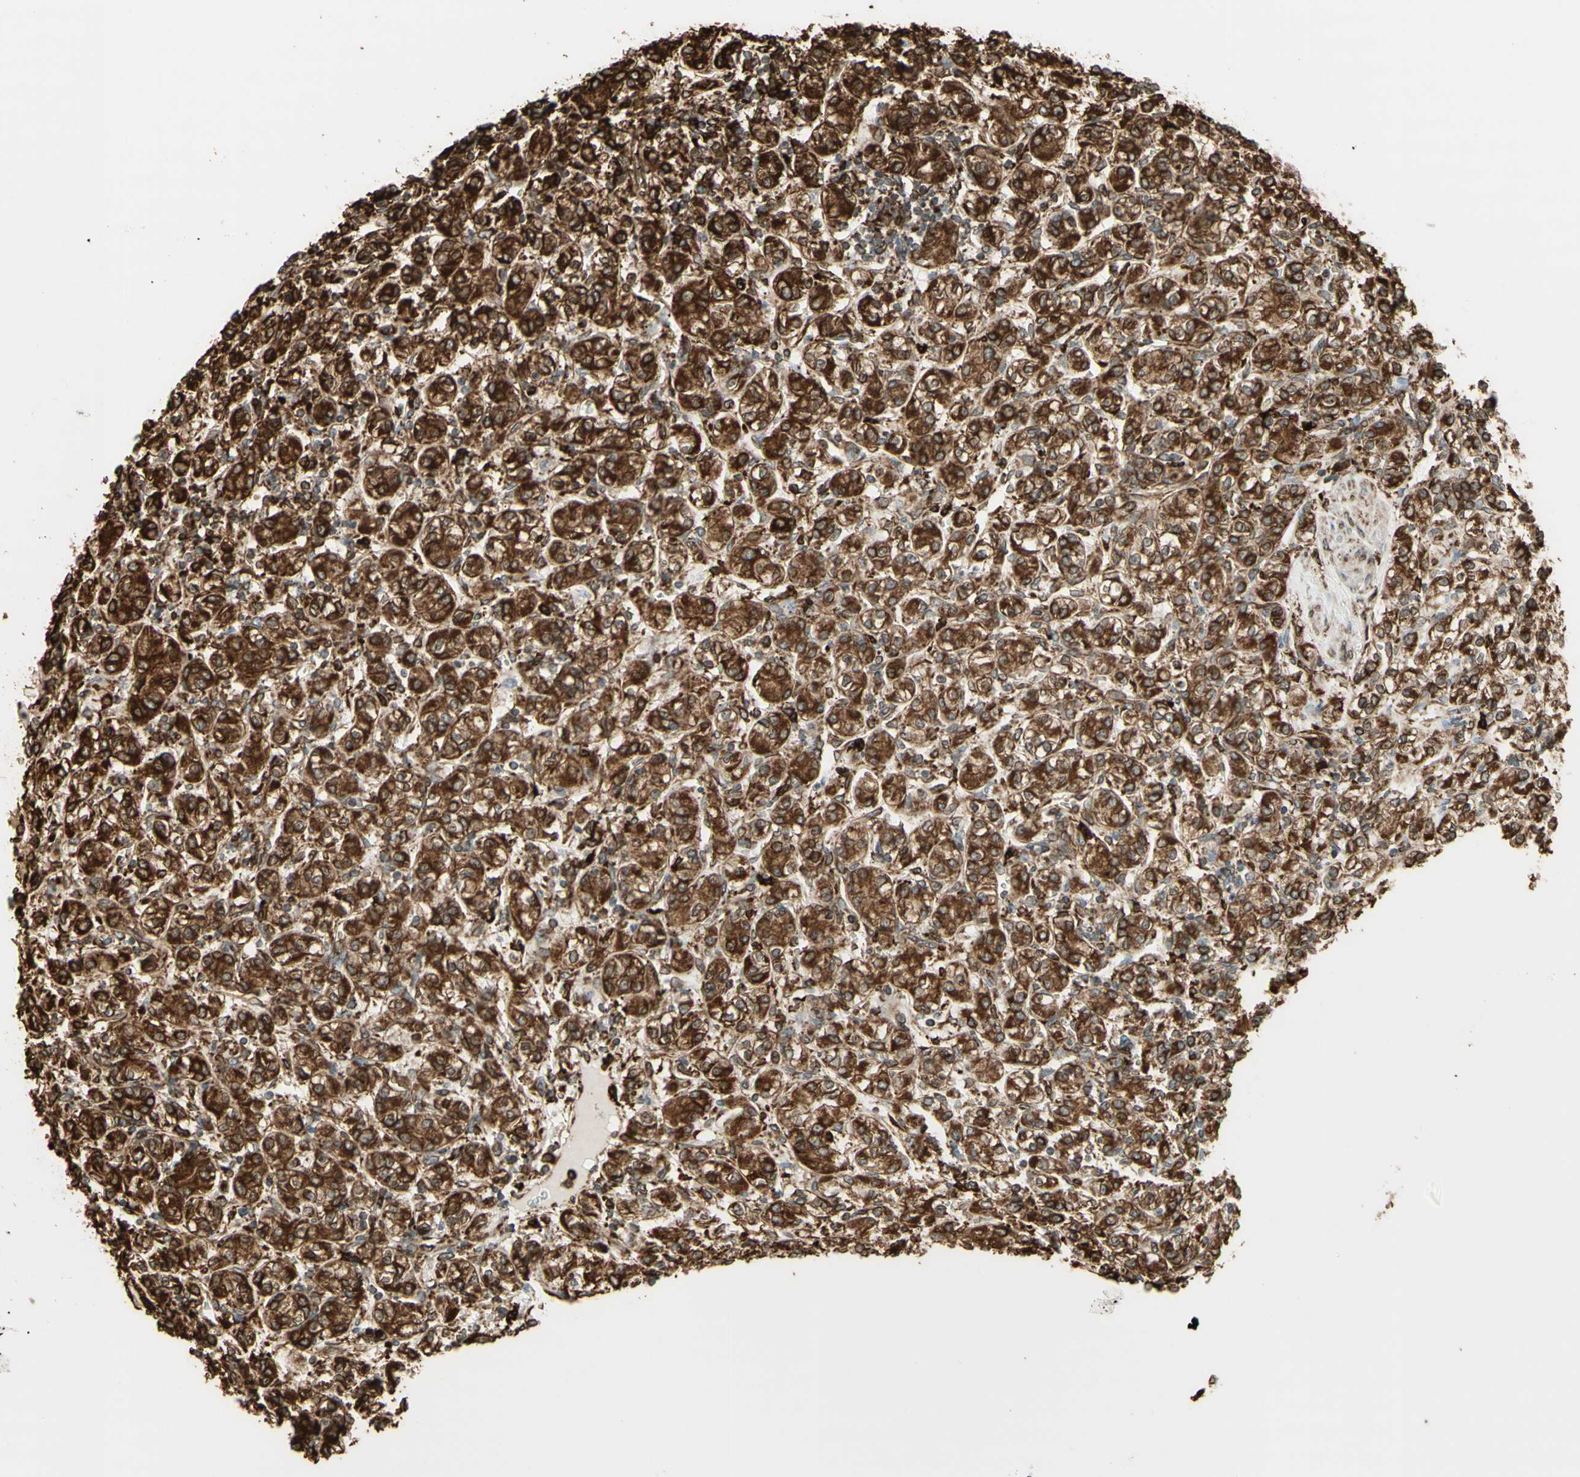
{"staining": {"intensity": "moderate", "quantity": ">75%", "location": "cytoplasmic/membranous"}, "tissue": "renal cancer", "cell_type": "Tumor cells", "image_type": "cancer", "snomed": [{"axis": "morphology", "description": "Adenocarcinoma, NOS"}, {"axis": "topography", "description": "Kidney"}], "caption": "IHC micrograph of human adenocarcinoma (renal) stained for a protein (brown), which displays medium levels of moderate cytoplasmic/membranous positivity in about >75% of tumor cells.", "gene": "CANX", "patient": {"sex": "male", "age": 77}}